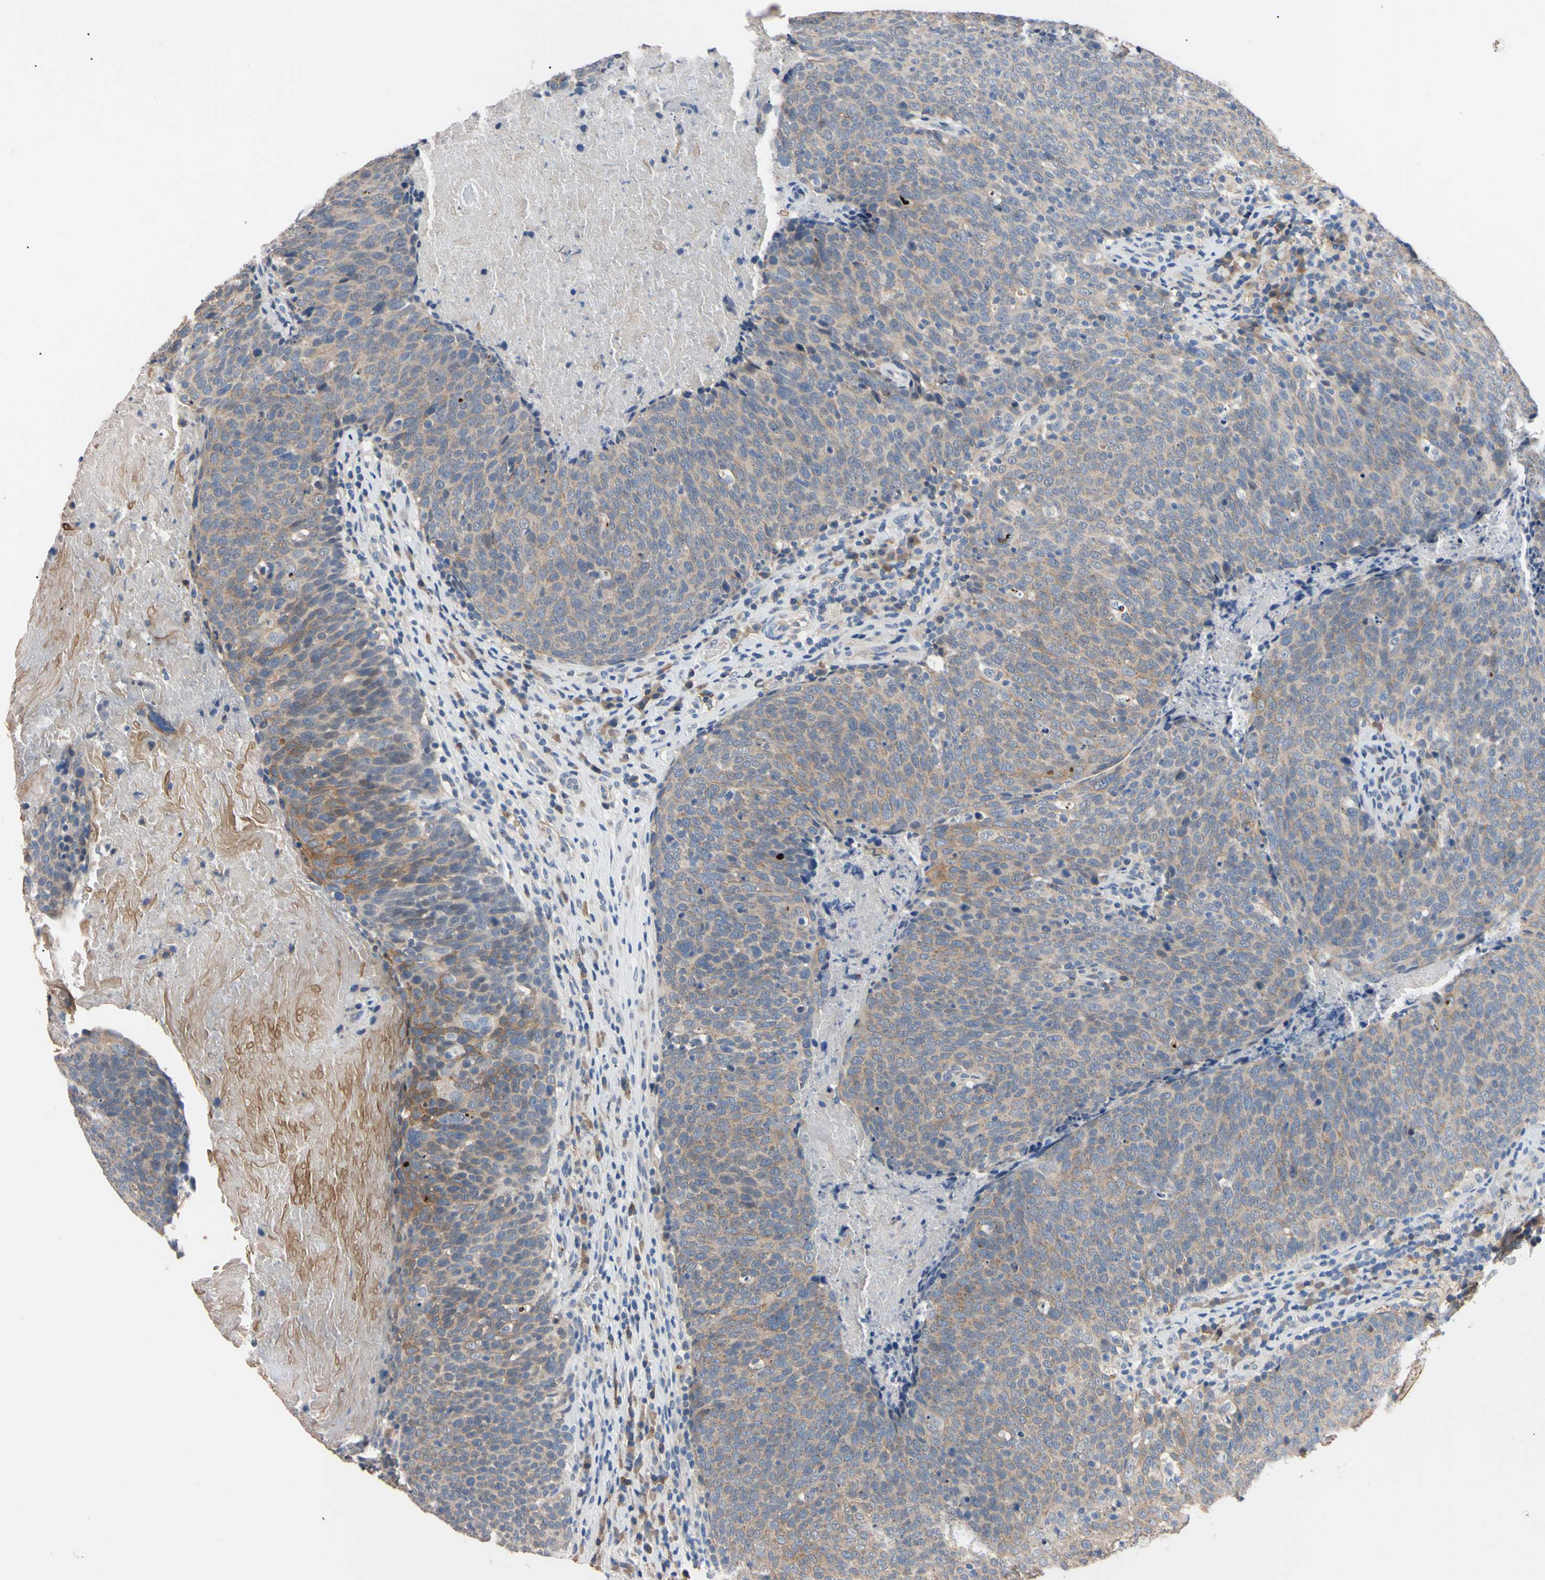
{"staining": {"intensity": "moderate", "quantity": "<25%", "location": "cytoplasmic/membranous"}, "tissue": "head and neck cancer", "cell_type": "Tumor cells", "image_type": "cancer", "snomed": [{"axis": "morphology", "description": "Squamous cell carcinoma, NOS"}, {"axis": "morphology", "description": "Squamous cell carcinoma, metastatic, NOS"}, {"axis": "topography", "description": "Lymph node"}, {"axis": "topography", "description": "Head-Neck"}], "caption": "Head and neck cancer tissue displays moderate cytoplasmic/membranous expression in approximately <25% of tumor cells, visualized by immunohistochemistry.", "gene": "PNKD", "patient": {"sex": "male", "age": 62}}